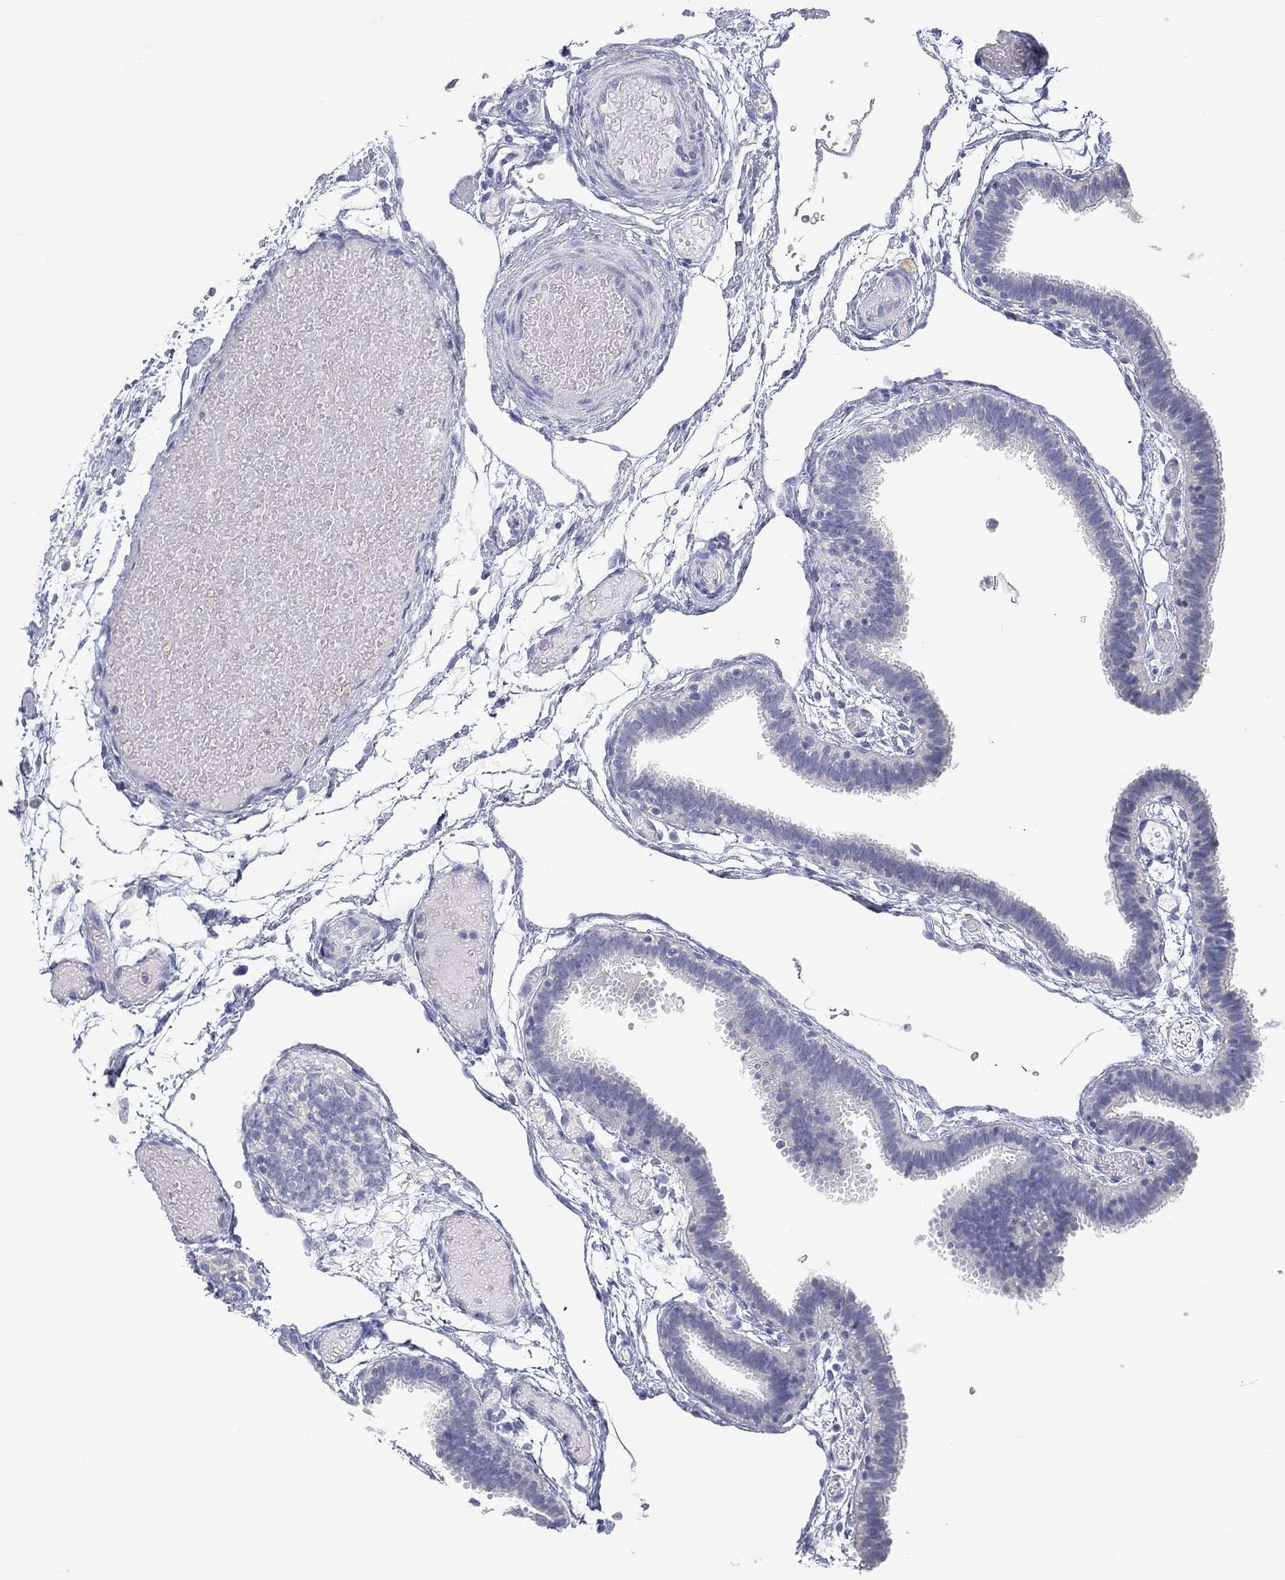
{"staining": {"intensity": "negative", "quantity": "none", "location": "none"}, "tissue": "fallopian tube", "cell_type": "Glandular cells", "image_type": "normal", "snomed": [{"axis": "morphology", "description": "Normal tissue, NOS"}, {"axis": "topography", "description": "Fallopian tube"}], "caption": "Immunohistochemistry (IHC) photomicrograph of unremarkable fallopian tube: human fallopian tube stained with DAB demonstrates no significant protein expression in glandular cells. The staining was performed using DAB (3,3'-diaminobenzidine) to visualize the protein expression in brown, while the nuclei were stained in blue with hematoxylin (Magnification: 20x).", "gene": "FMO1", "patient": {"sex": "female", "age": 37}}